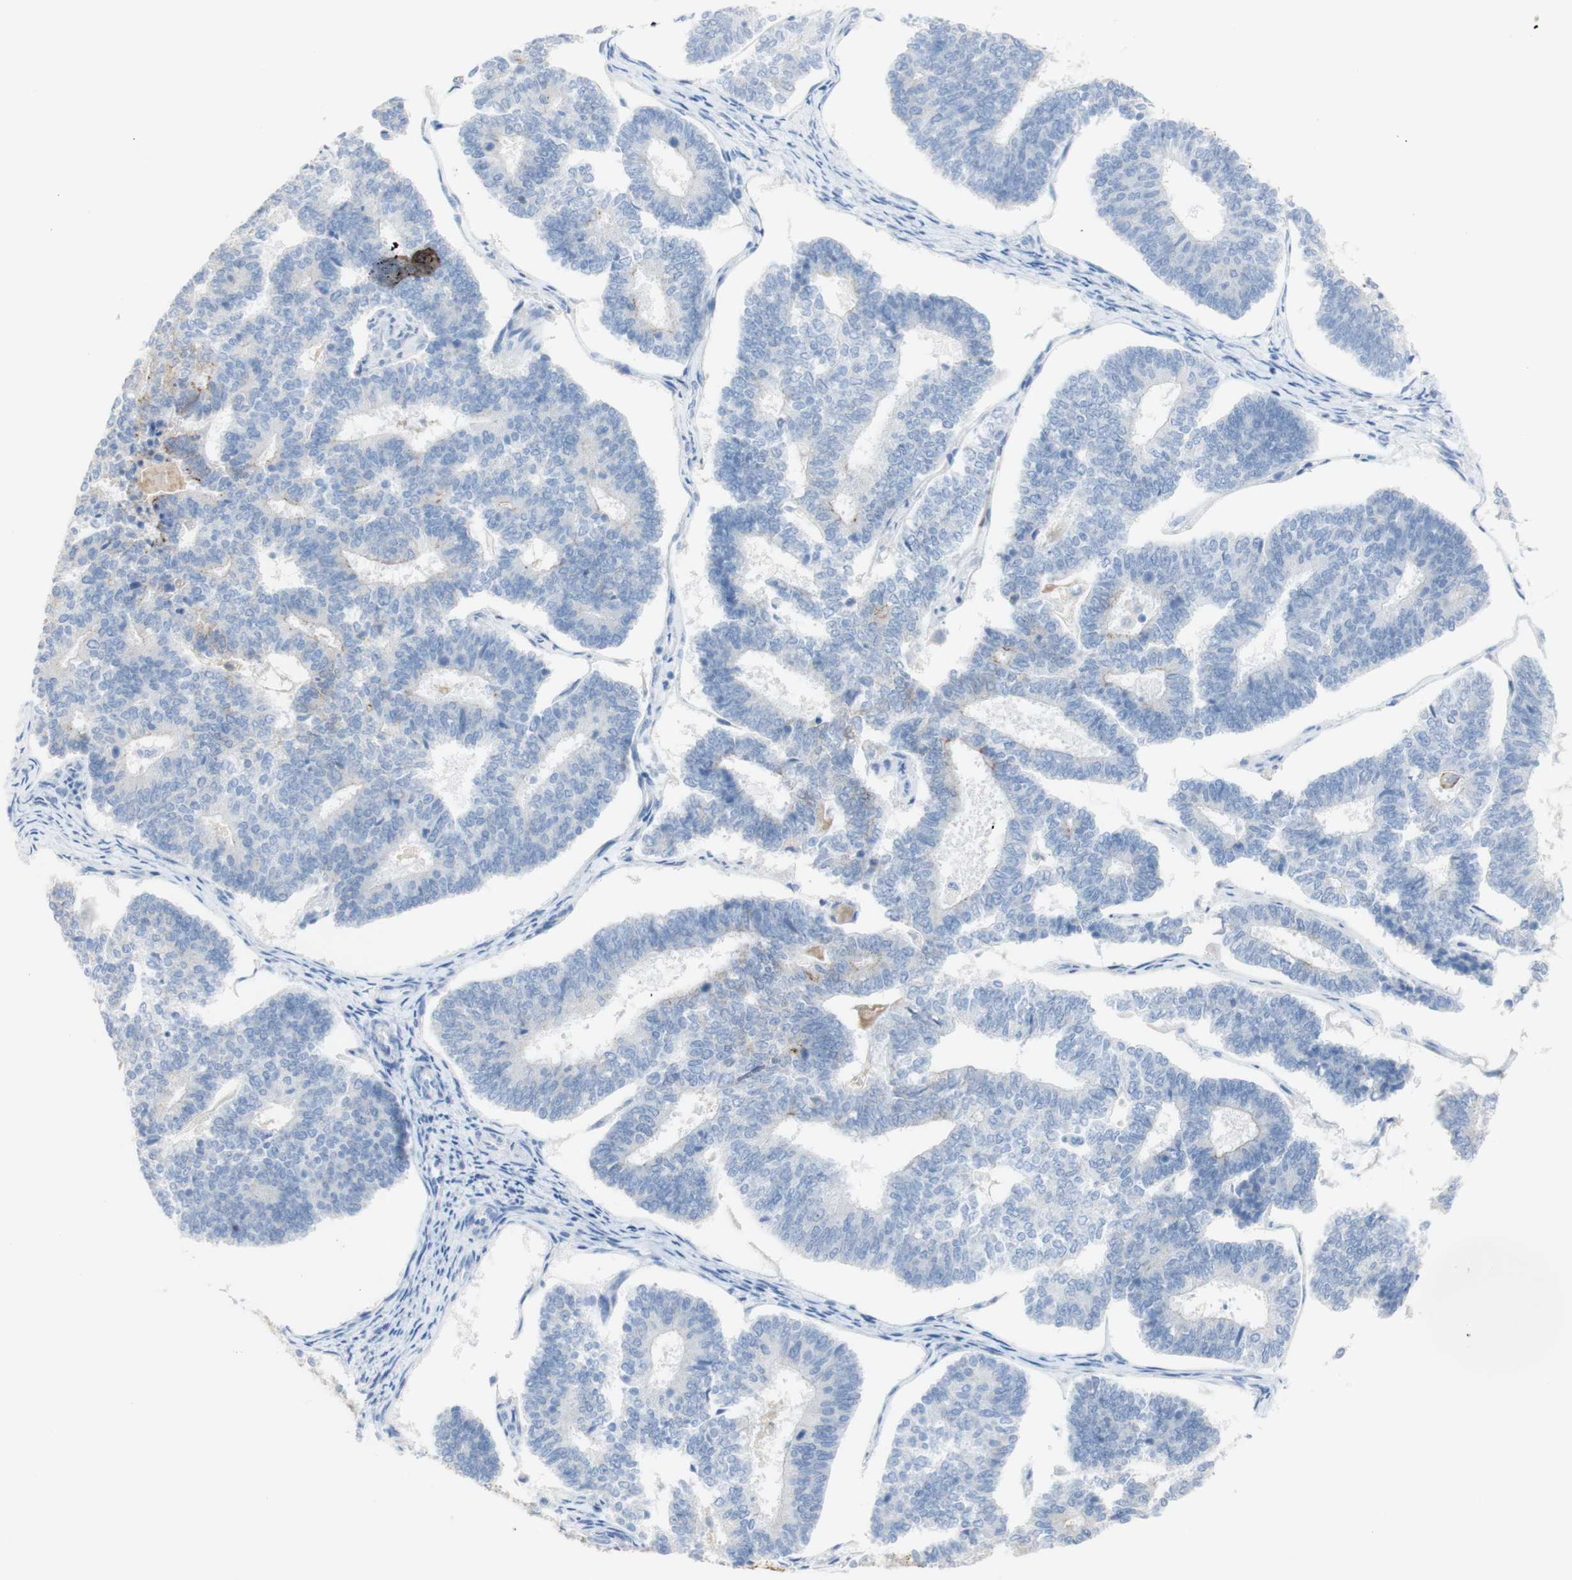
{"staining": {"intensity": "negative", "quantity": "none", "location": "none"}, "tissue": "endometrial cancer", "cell_type": "Tumor cells", "image_type": "cancer", "snomed": [{"axis": "morphology", "description": "Adenocarcinoma, NOS"}, {"axis": "topography", "description": "Endometrium"}], "caption": "This is a micrograph of immunohistochemistry staining of endometrial cancer (adenocarcinoma), which shows no positivity in tumor cells.", "gene": "DSC2", "patient": {"sex": "female", "age": 70}}